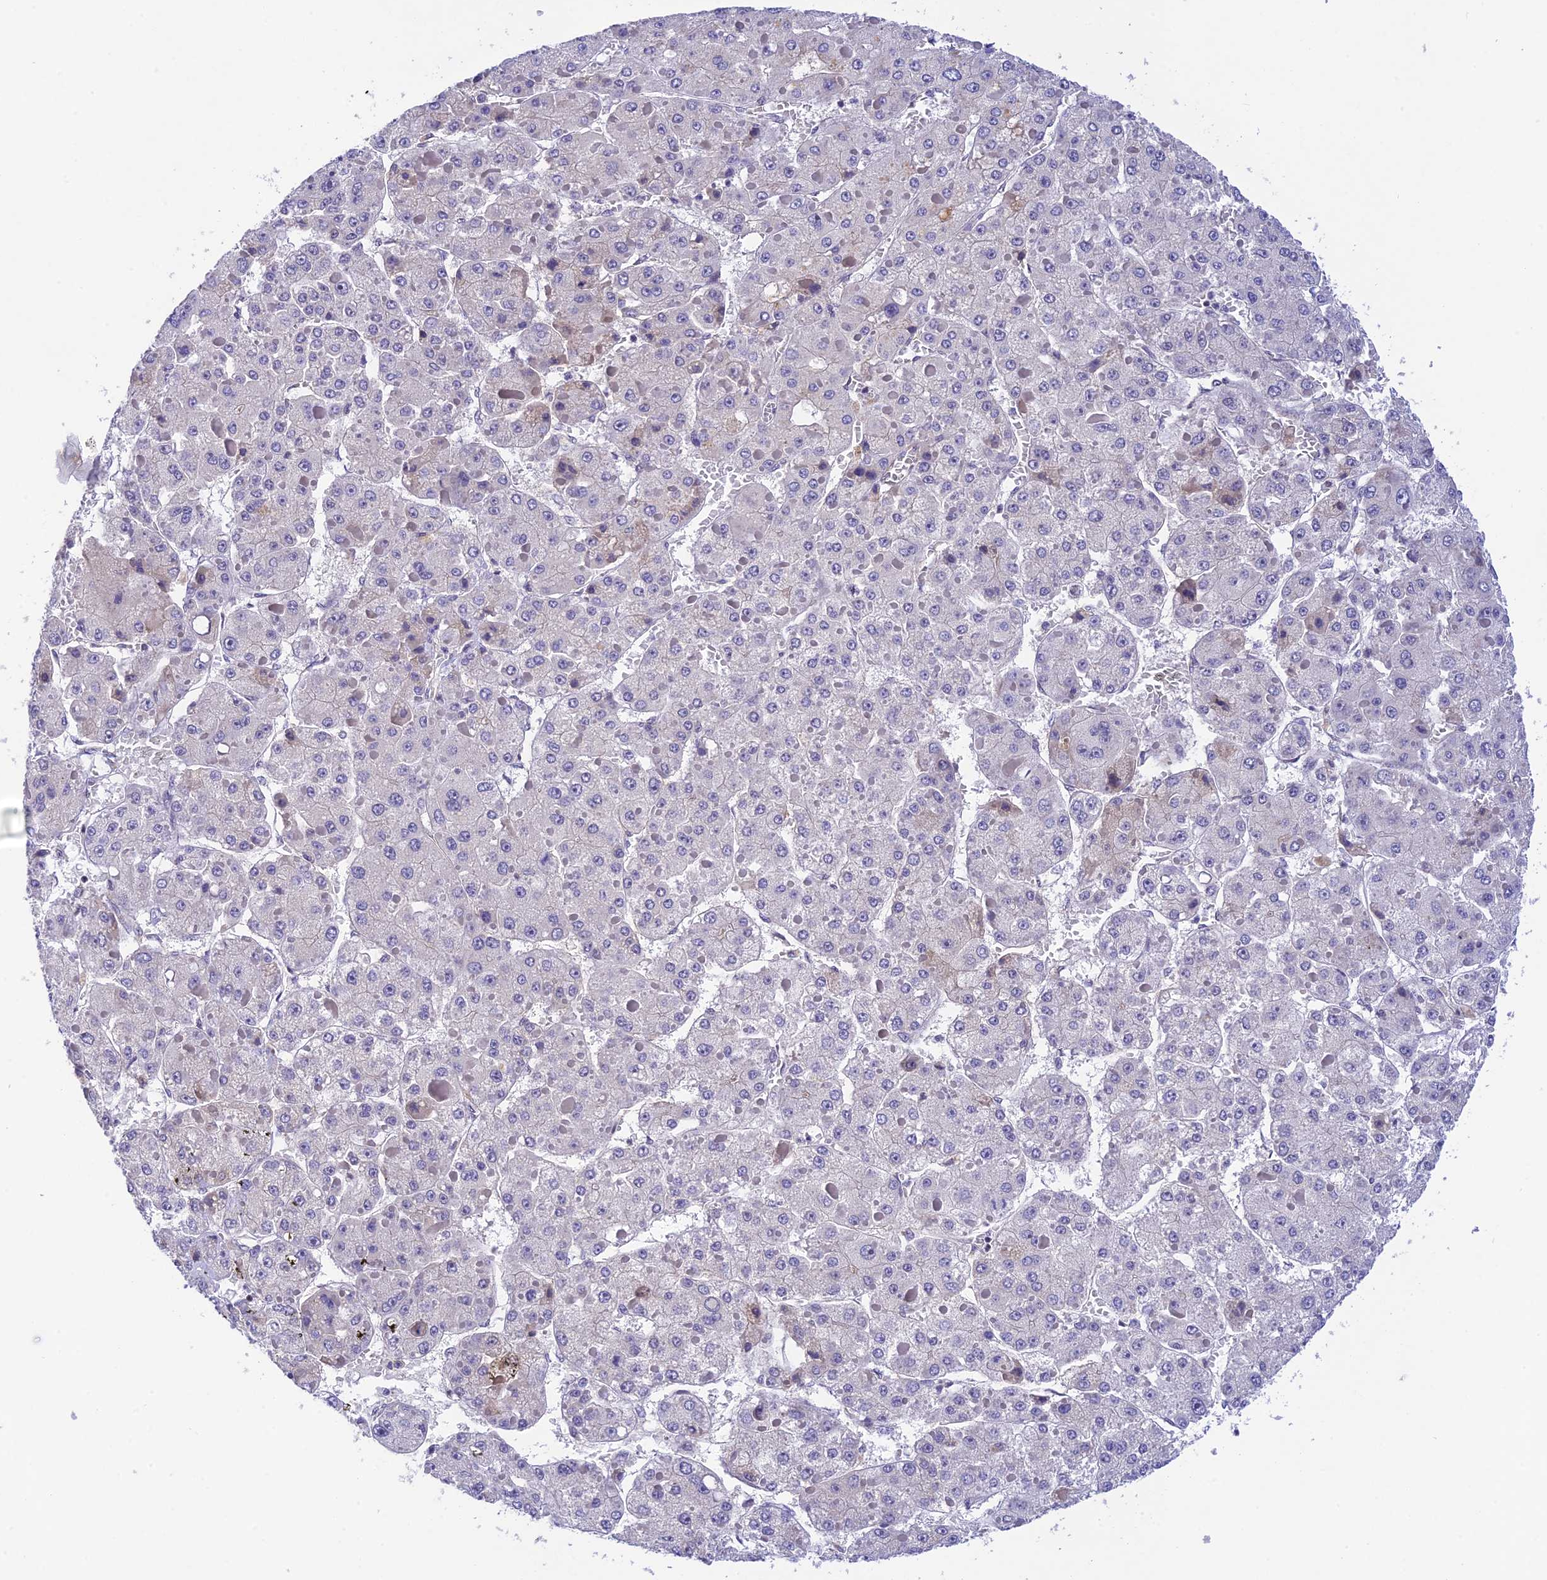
{"staining": {"intensity": "negative", "quantity": "none", "location": "none"}, "tissue": "liver cancer", "cell_type": "Tumor cells", "image_type": "cancer", "snomed": [{"axis": "morphology", "description": "Carcinoma, Hepatocellular, NOS"}, {"axis": "topography", "description": "Liver"}], "caption": "The immunohistochemistry photomicrograph has no significant staining in tumor cells of liver cancer (hepatocellular carcinoma) tissue. (Immunohistochemistry (ihc), brightfield microscopy, high magnification).", "gene": "THAP11", "patient": {"sex": "female", "age": 73}}